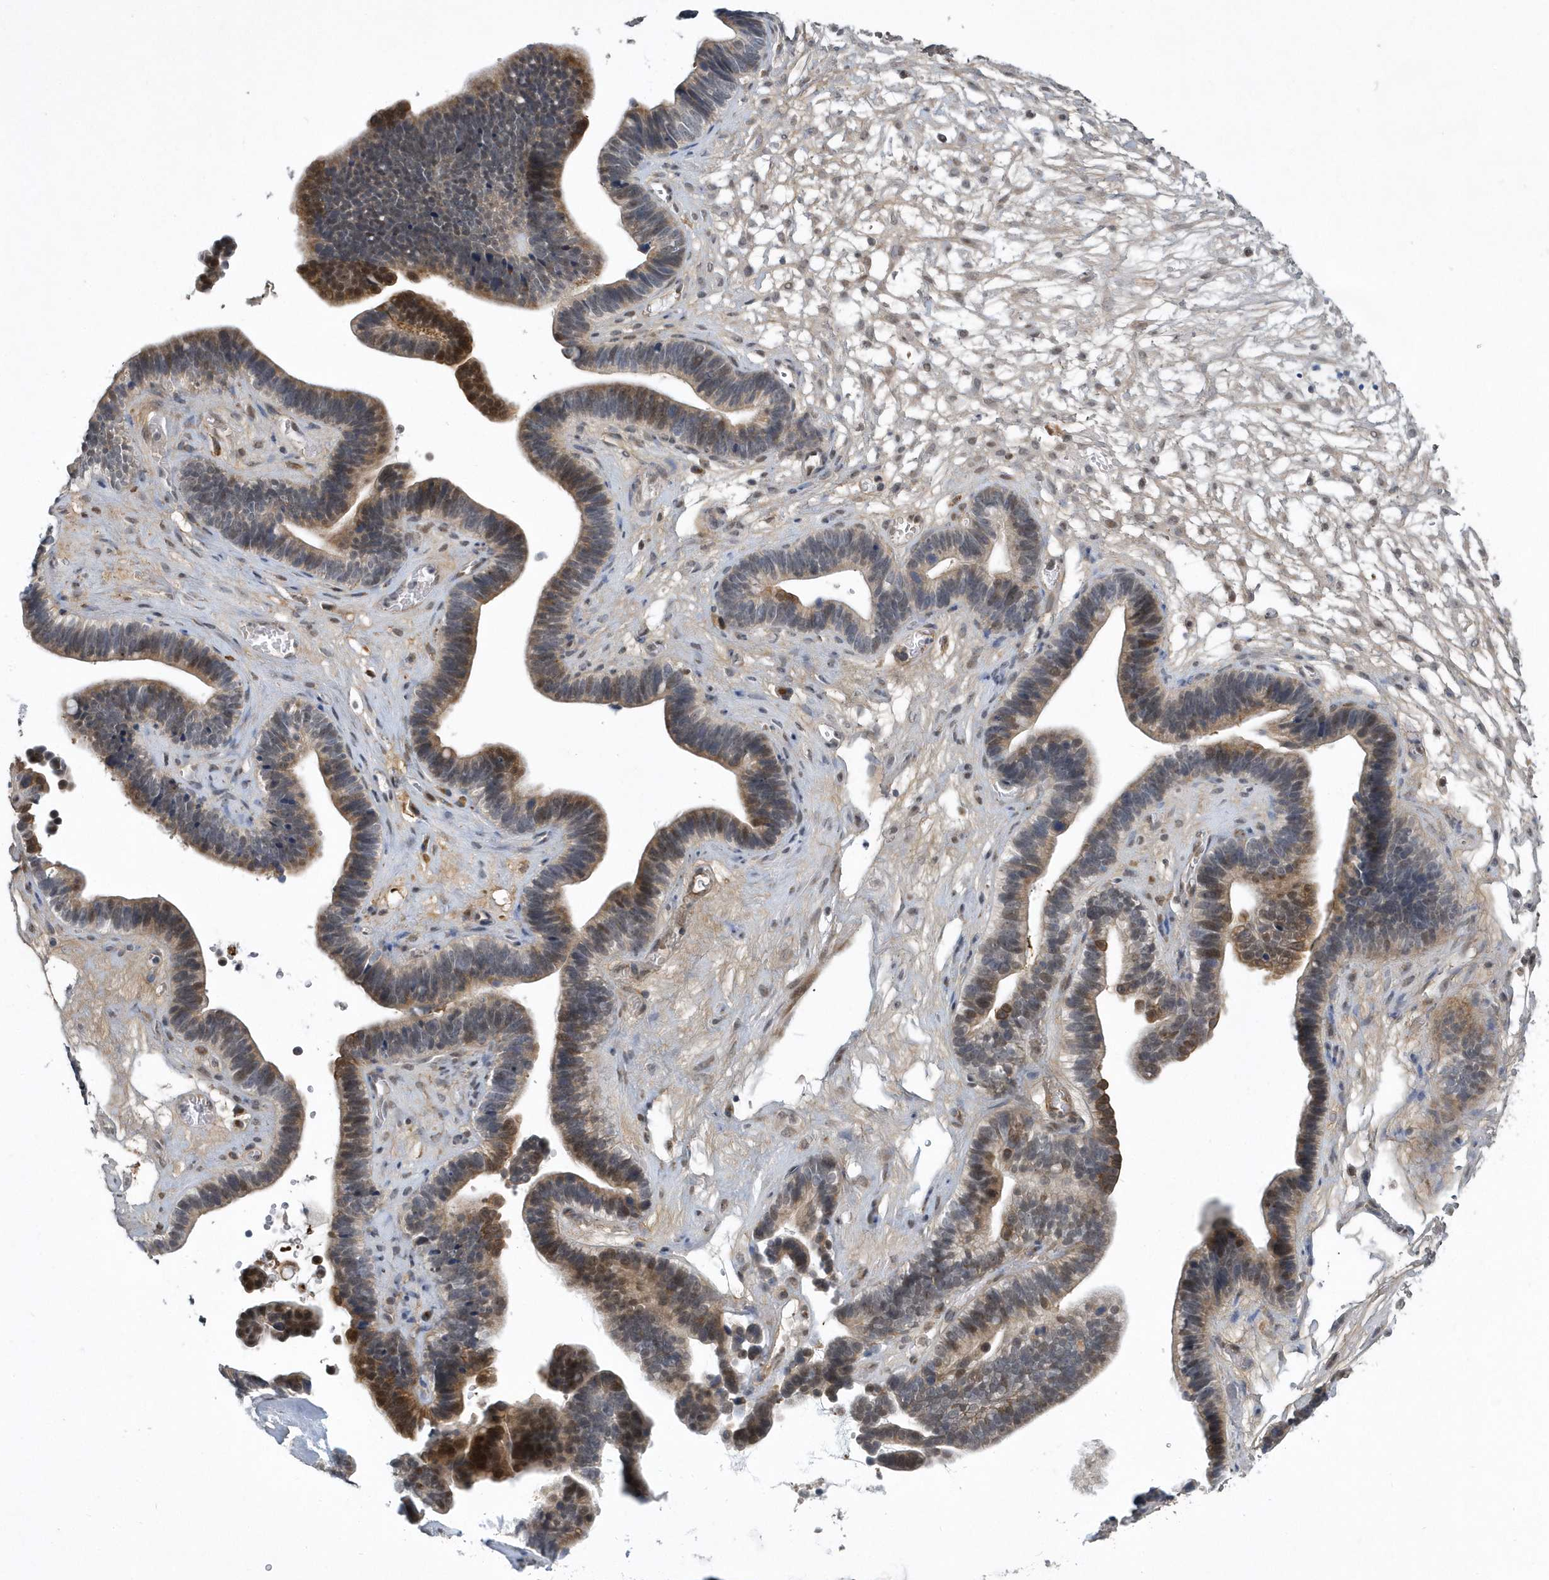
{"staining": {"intensity": "moderate", "quantity": ">75%", "location": "cytoplasmic/membranous,nuclear"}, "tissue": "ovarian cancer", "cell_type": "Tumor cells", "image_type": "cancer", "snomed": [{"axis": "morphology", "description": "Cystadenocarcinoma, serous, NOS"}, {"axis": "topography", "description": "Ovary"}], "caption": "Immunohistochemical staining of human ovarian cancer exhibits medium levels of moderate cytoplasmic/membranous and nuclear expression in approximately >75% of tumor cells.", "gene": "FAM217A", "patient": {"sex": "female", "age": 56}}